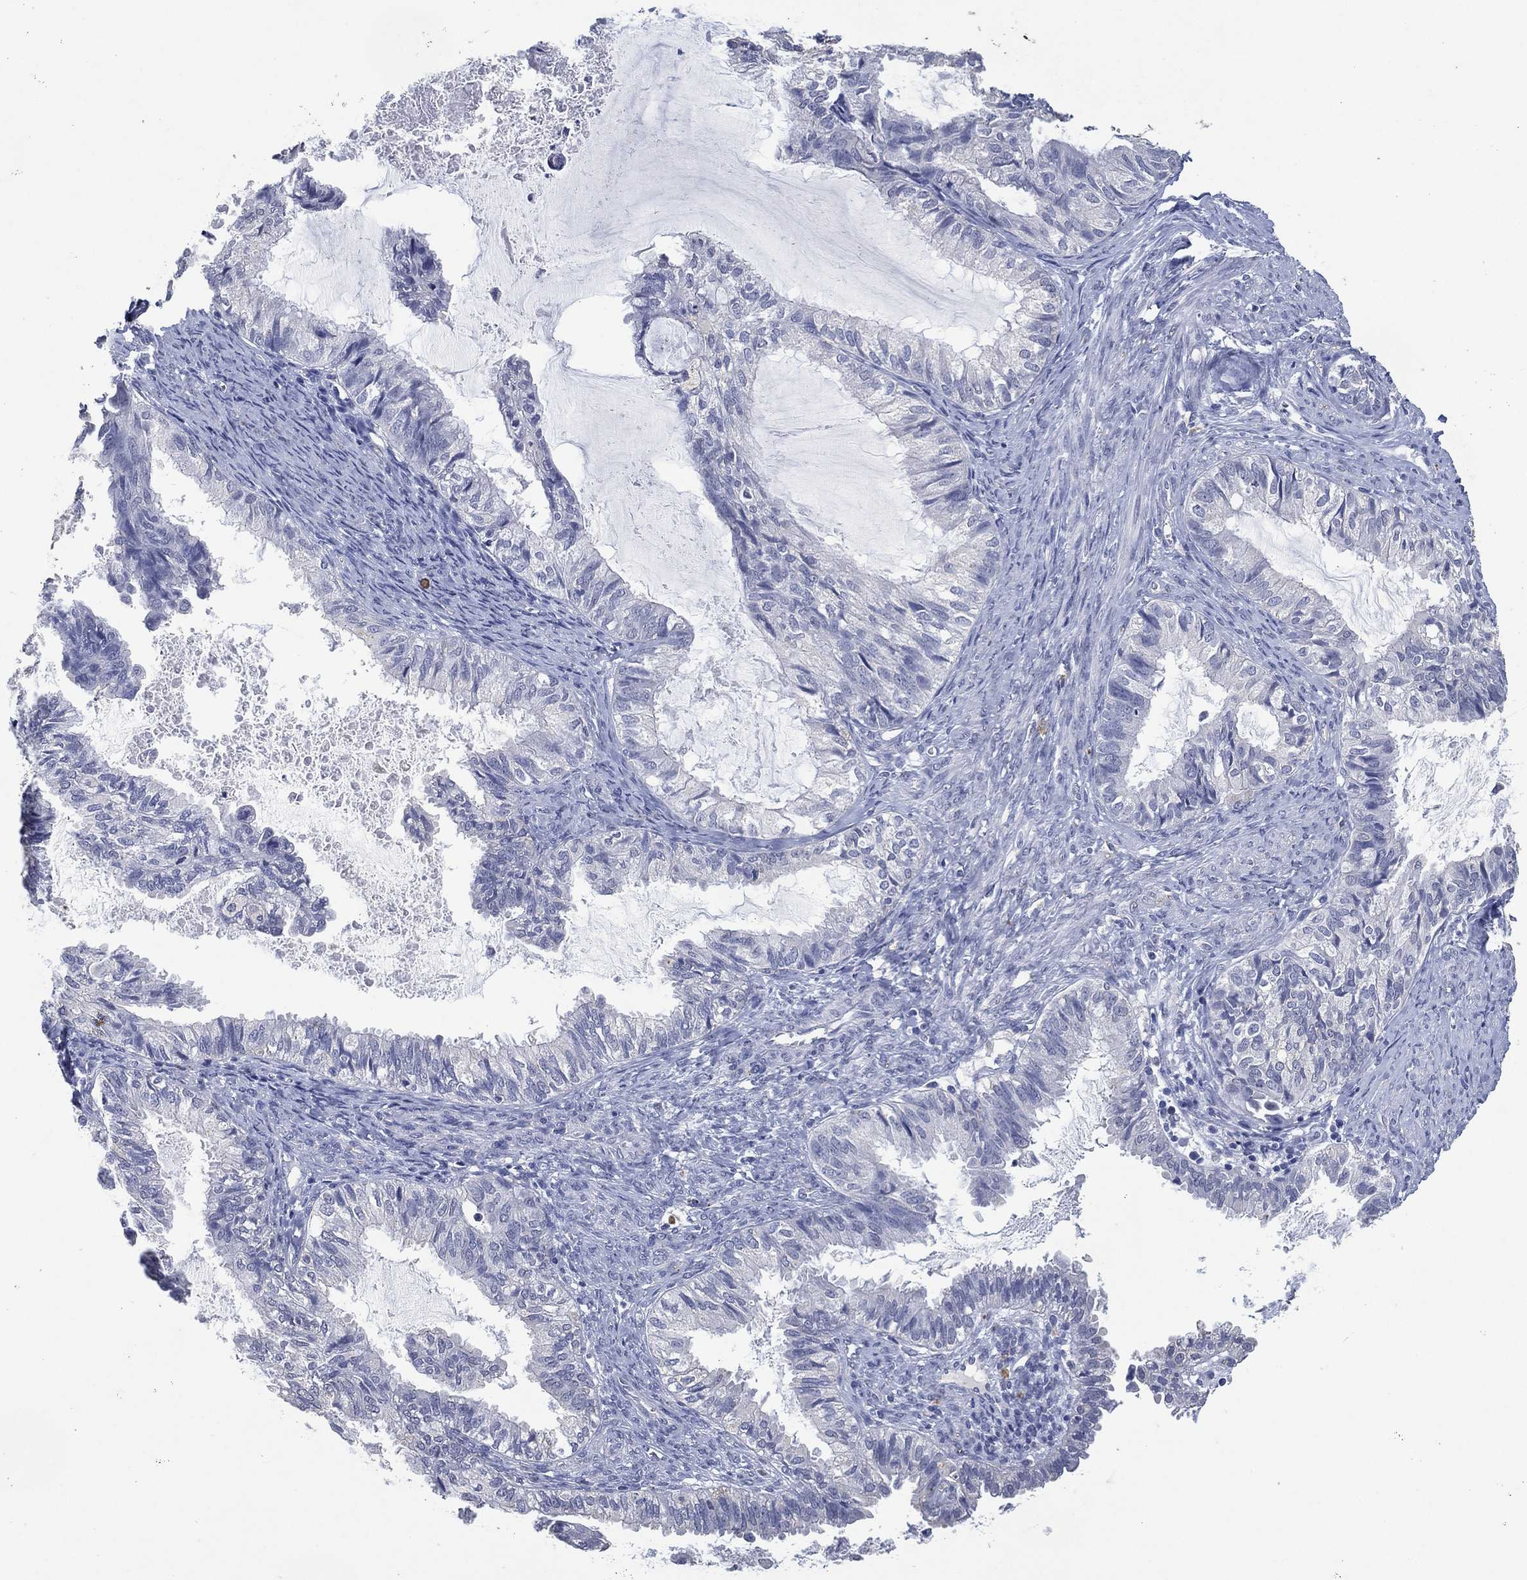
{"staining": {"intensity": "negative", "quantity": "none", "location": "none"}, "tissue": "endometrial cancer", "cell_type": "Tumor cells", "image_type": "cancer", "snomed": [{"axis": "morphology", "description": "Adenocarcinoma, NOS"}, {"axis": "topography", "description": "Endometrium"}], "caption": "High power microscopy micrograph of an IHC image of endometrial adenocarcinoma, revealing no significant expression in tumor cells. Brightfield microscopy of IHC stained with DAB (3,3'-diaminobenzidine) (brown) and hematoxylin (blue), captured at high magnification.", "gene": "FSCN2", "patient": {"sex": "female", "age": 86}}